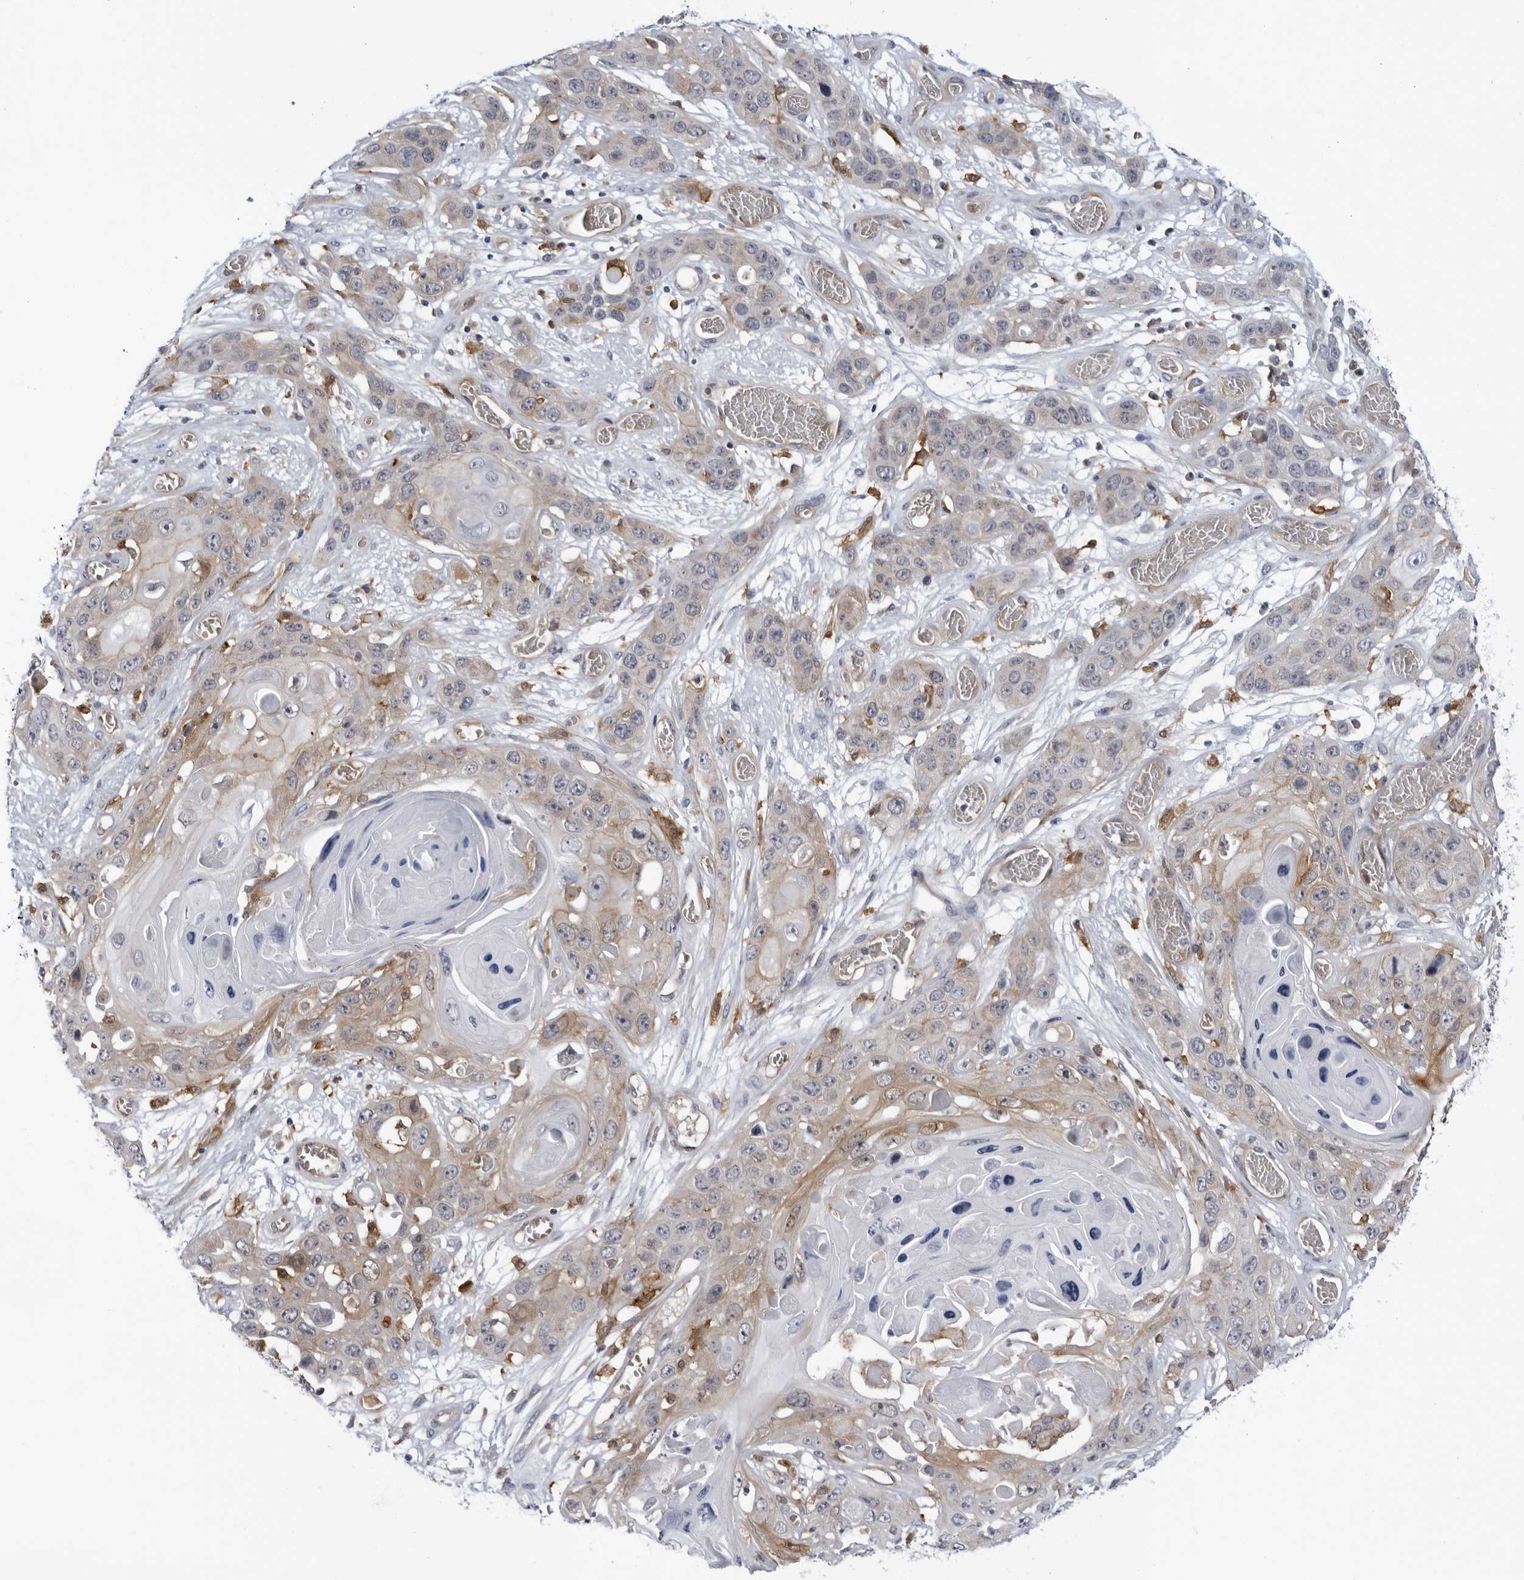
{"staining": {"intensity": "weak", "quantity": "<25%", "location": "cytoplasmic/membranous"}, "tissue": "skin cancer", "cell_type": "Tumor cells", "image_type": "cancer", "snomed": [{"axis": "morphology", "description": "Squamous cell carcinoma, NOS"}, {"axis": "topography", "description": "Skin"}], "caption": "High magnification brightfield microscopy of skin cancer stained with DAB (brown) and counterstained with hematoxylin (blue): tumor cells show no significant staining. (Brightfield microscopy of DAB IHC at high magnification).", "gene": "BMP2K", "patient": {"sex": "male", "age": 55}}